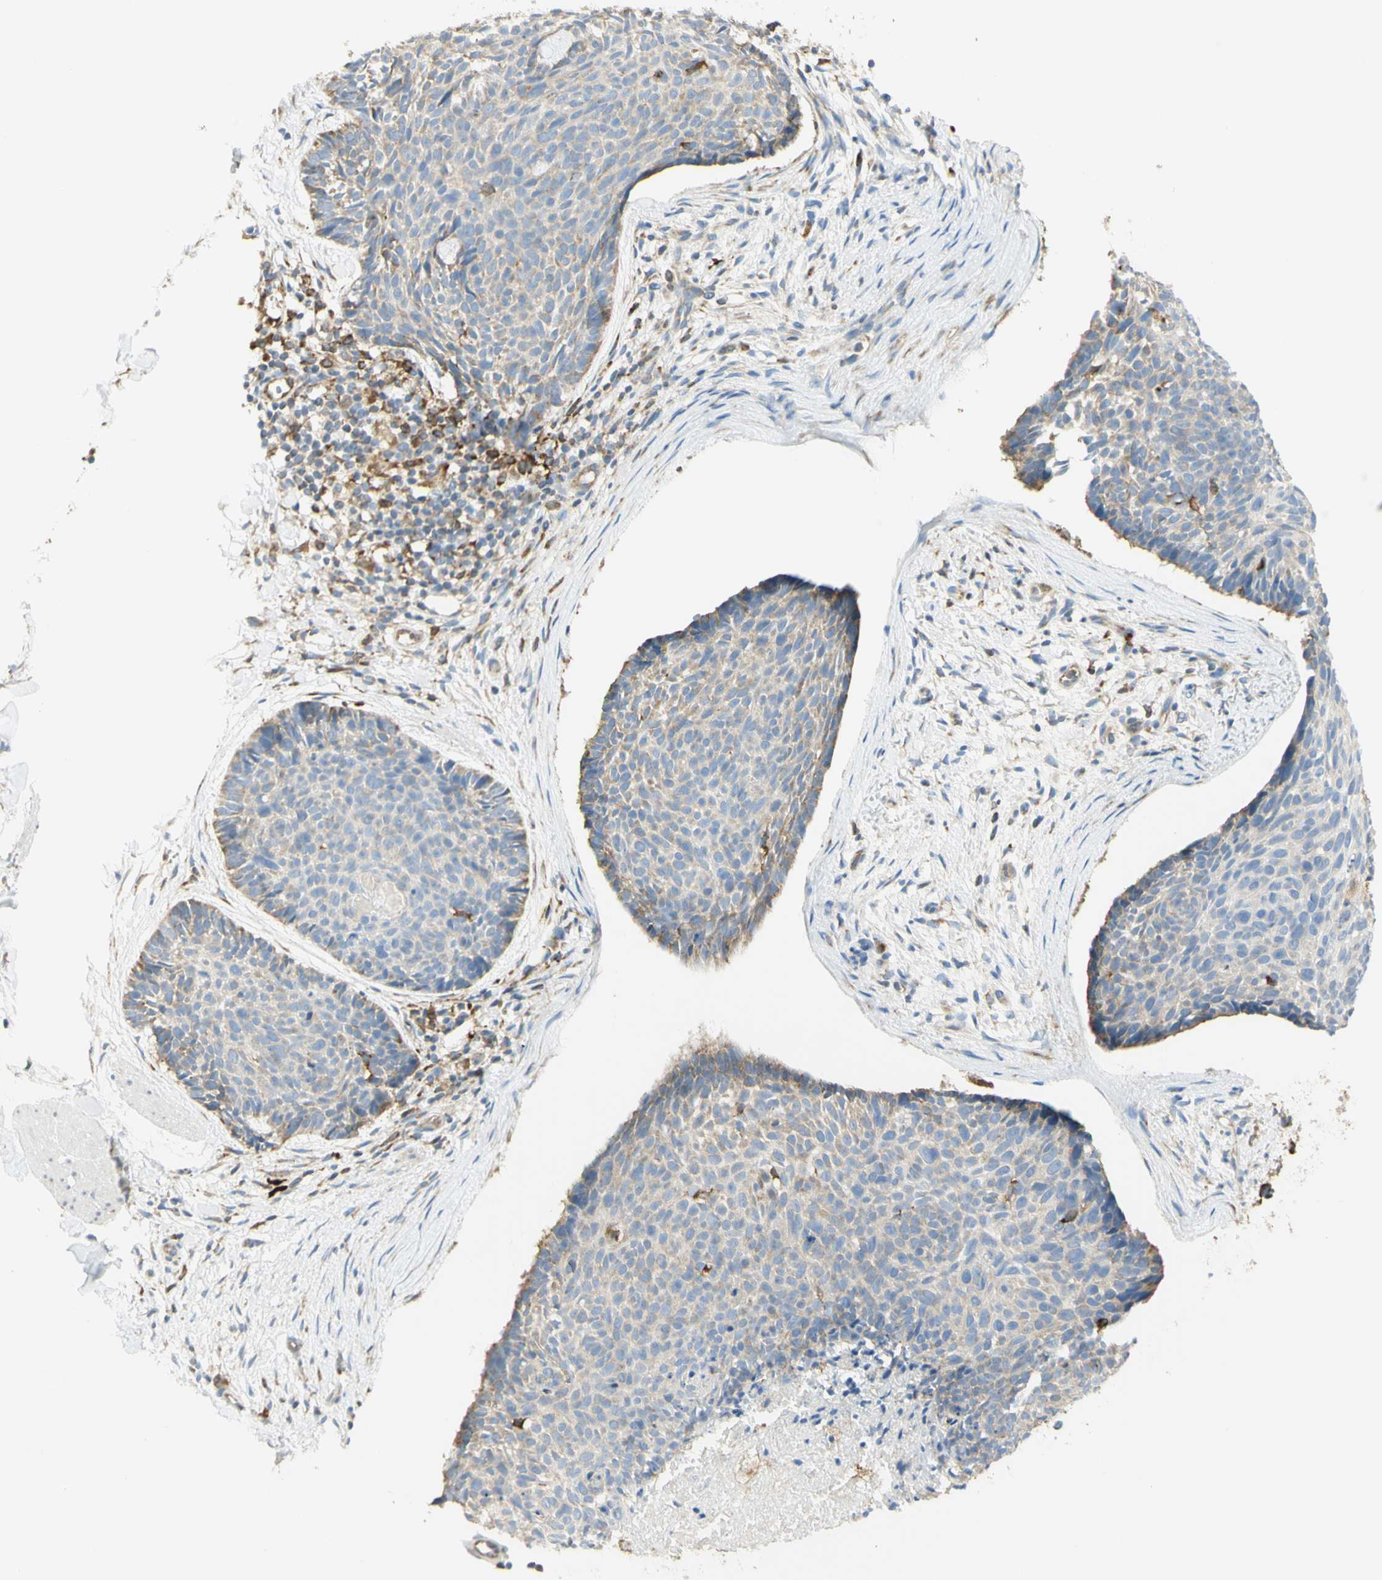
{"staining": {"intensity": "weak", "quantity": "25%-75%", "location": "cytoplasmic/membranous"}, "tissue": "skin cancer", "cell_type": "Tumor cells", "image_type": "cancer", "snomed": [{"axis": "morphology", "description": "Normal tissue, NOS"}, {"axis": "morphology", "description": "Basal cell carcinoma"}, {"axis": "topography", "description": "Skin"}], "caption": "Protein analysis of skin basal cell carcinoma tissue exhibits weak cytoplasmic/membranous staining in about 25%-75% of tumor cells. The staining is performed using DAB brown chromogen to label protein expression. The nuclei are counter-stained blue using hematoxylin.", "gene": "MANF", "patient": {"sex": "female", "age": 56}}